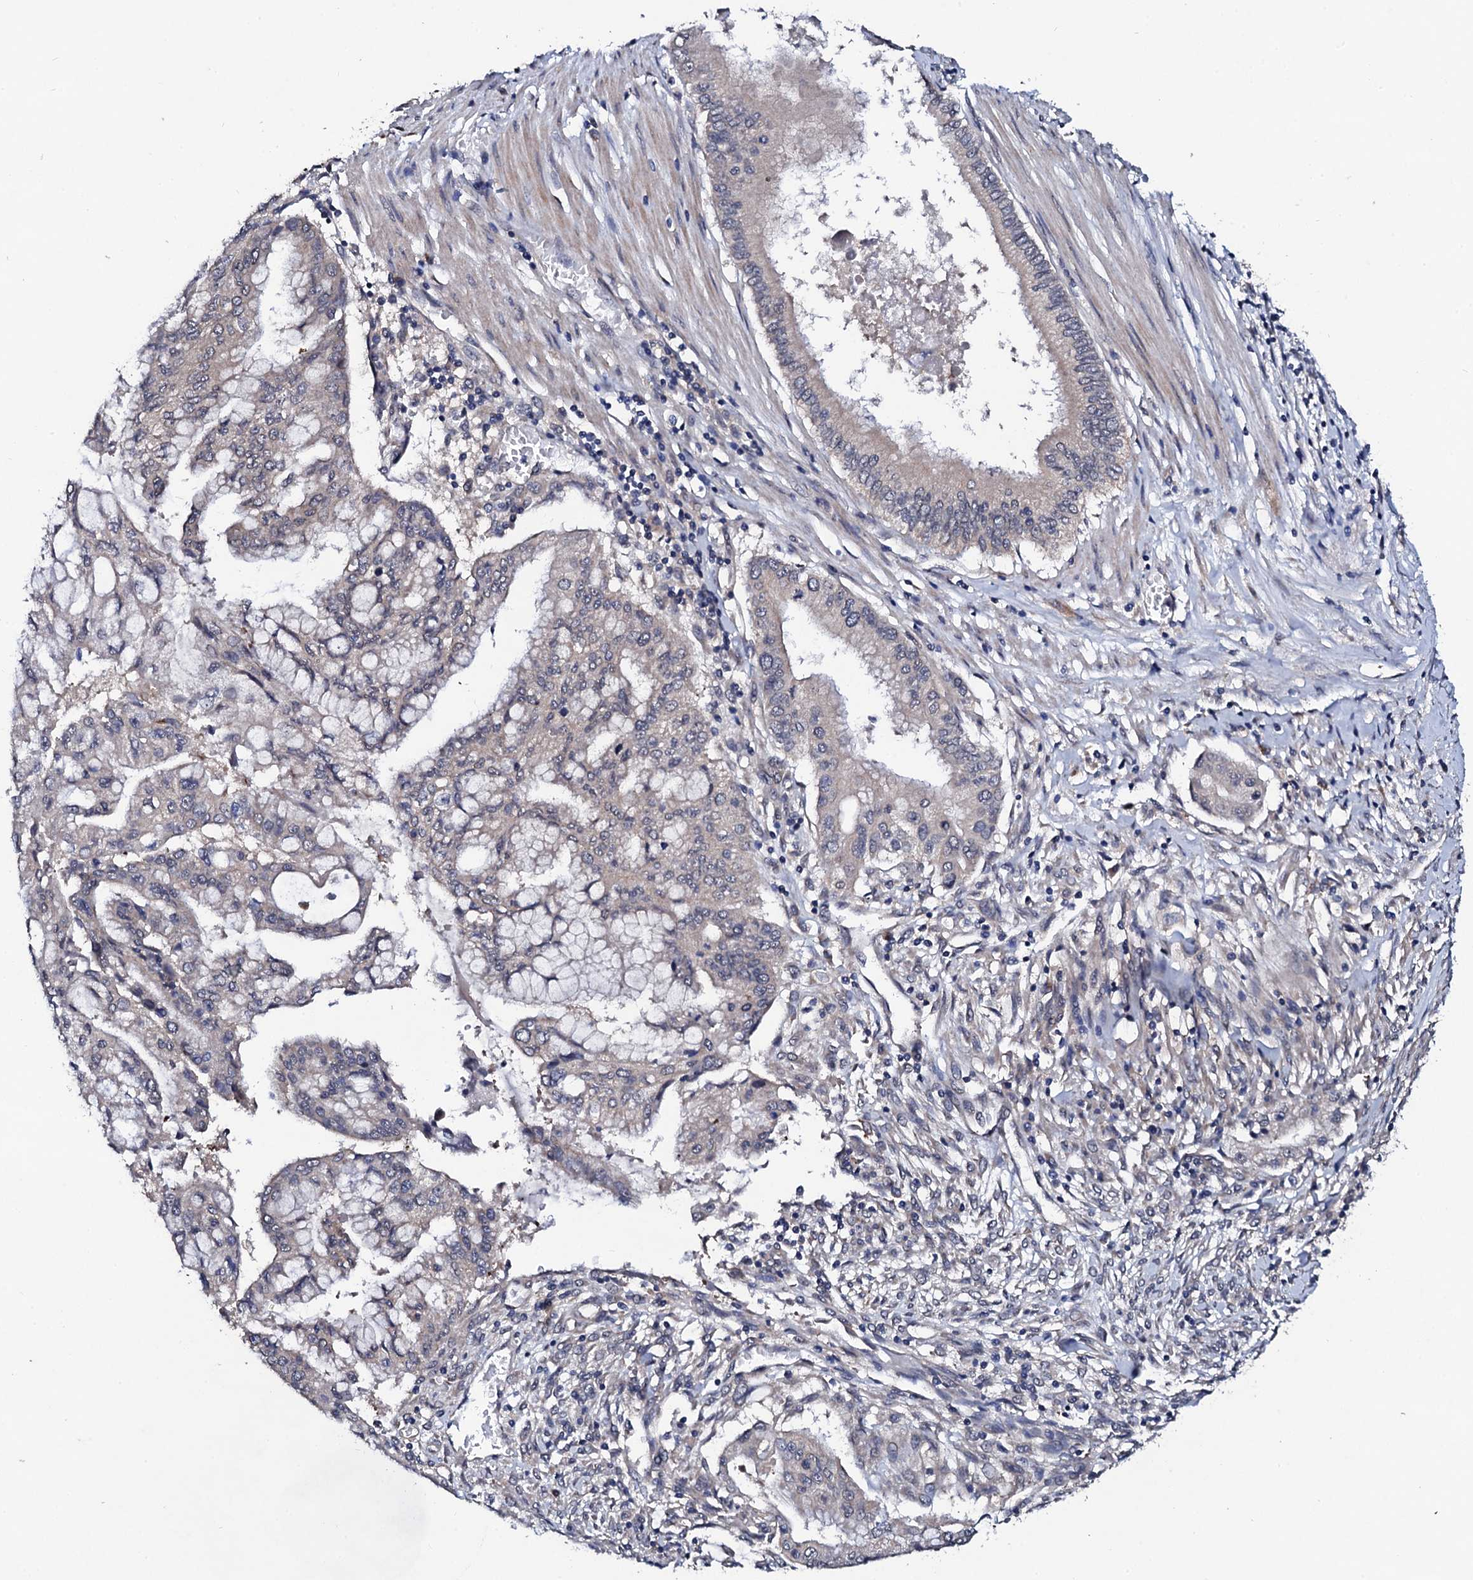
{"staining": {"intensity": "weak", "quantity": "25%-75%", "location": "cytoplasmic/membranous,nuclear"}, "tissue": "pancreatic cancer", "cell_type": "Tumor cells", "image_type": "cancer", "snomed": [{"axis": "morphology", "description": "Adenocarcinoma, NOS"}, {"axis": "topography", "description": "Pancreas"}], "caption": "IHC micrograph of neoplastic tissue: pancreatic cancer stained using immunohistochemistry demonstrates low levels of weak protein expression localized specifically in the cytoplasmic/membranous and nuclear of tumor cells, appearing as a cytoplasmic/membranous and nuclear brown color.", "gene": "IP6K1", "patient": {"sex": "male", "age": 46}}